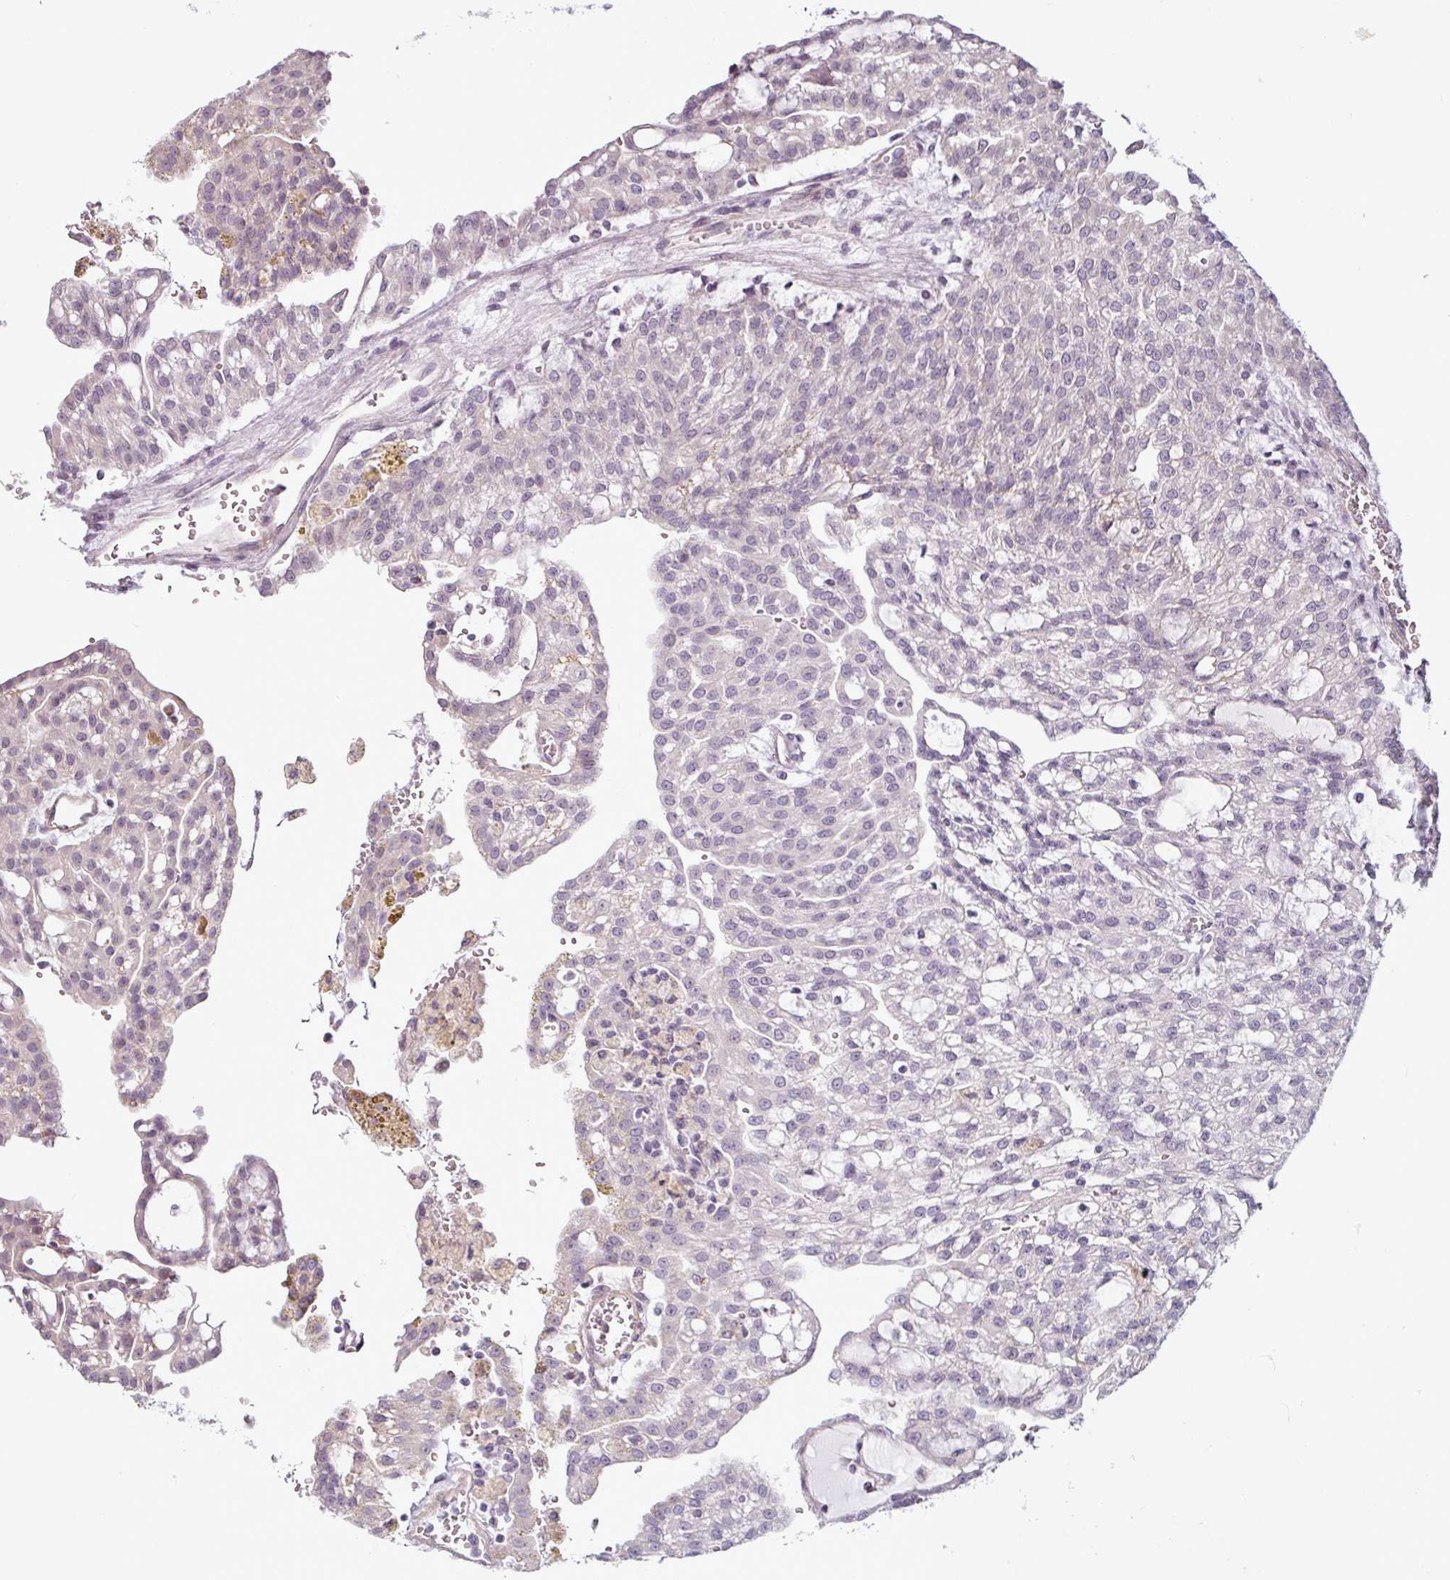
{"staining": {"intensity": "negative", "quantity": "none", "location": "none"}, "tissue": "renal cancer", "cell_type": "Tumor cells", "image_type": "cancer", "snomed": [{"axis": "morphology", "description": "Adenocarcinoma, NOS"}, {"axis": "topography", "description": "Kidney"}], "caption": "The photomicrograph displays no significant positivity in tumor cells of renal adenocarcinoma.", "gene": "OR52D1", "patient": {"sex": "male", "age": 63}}